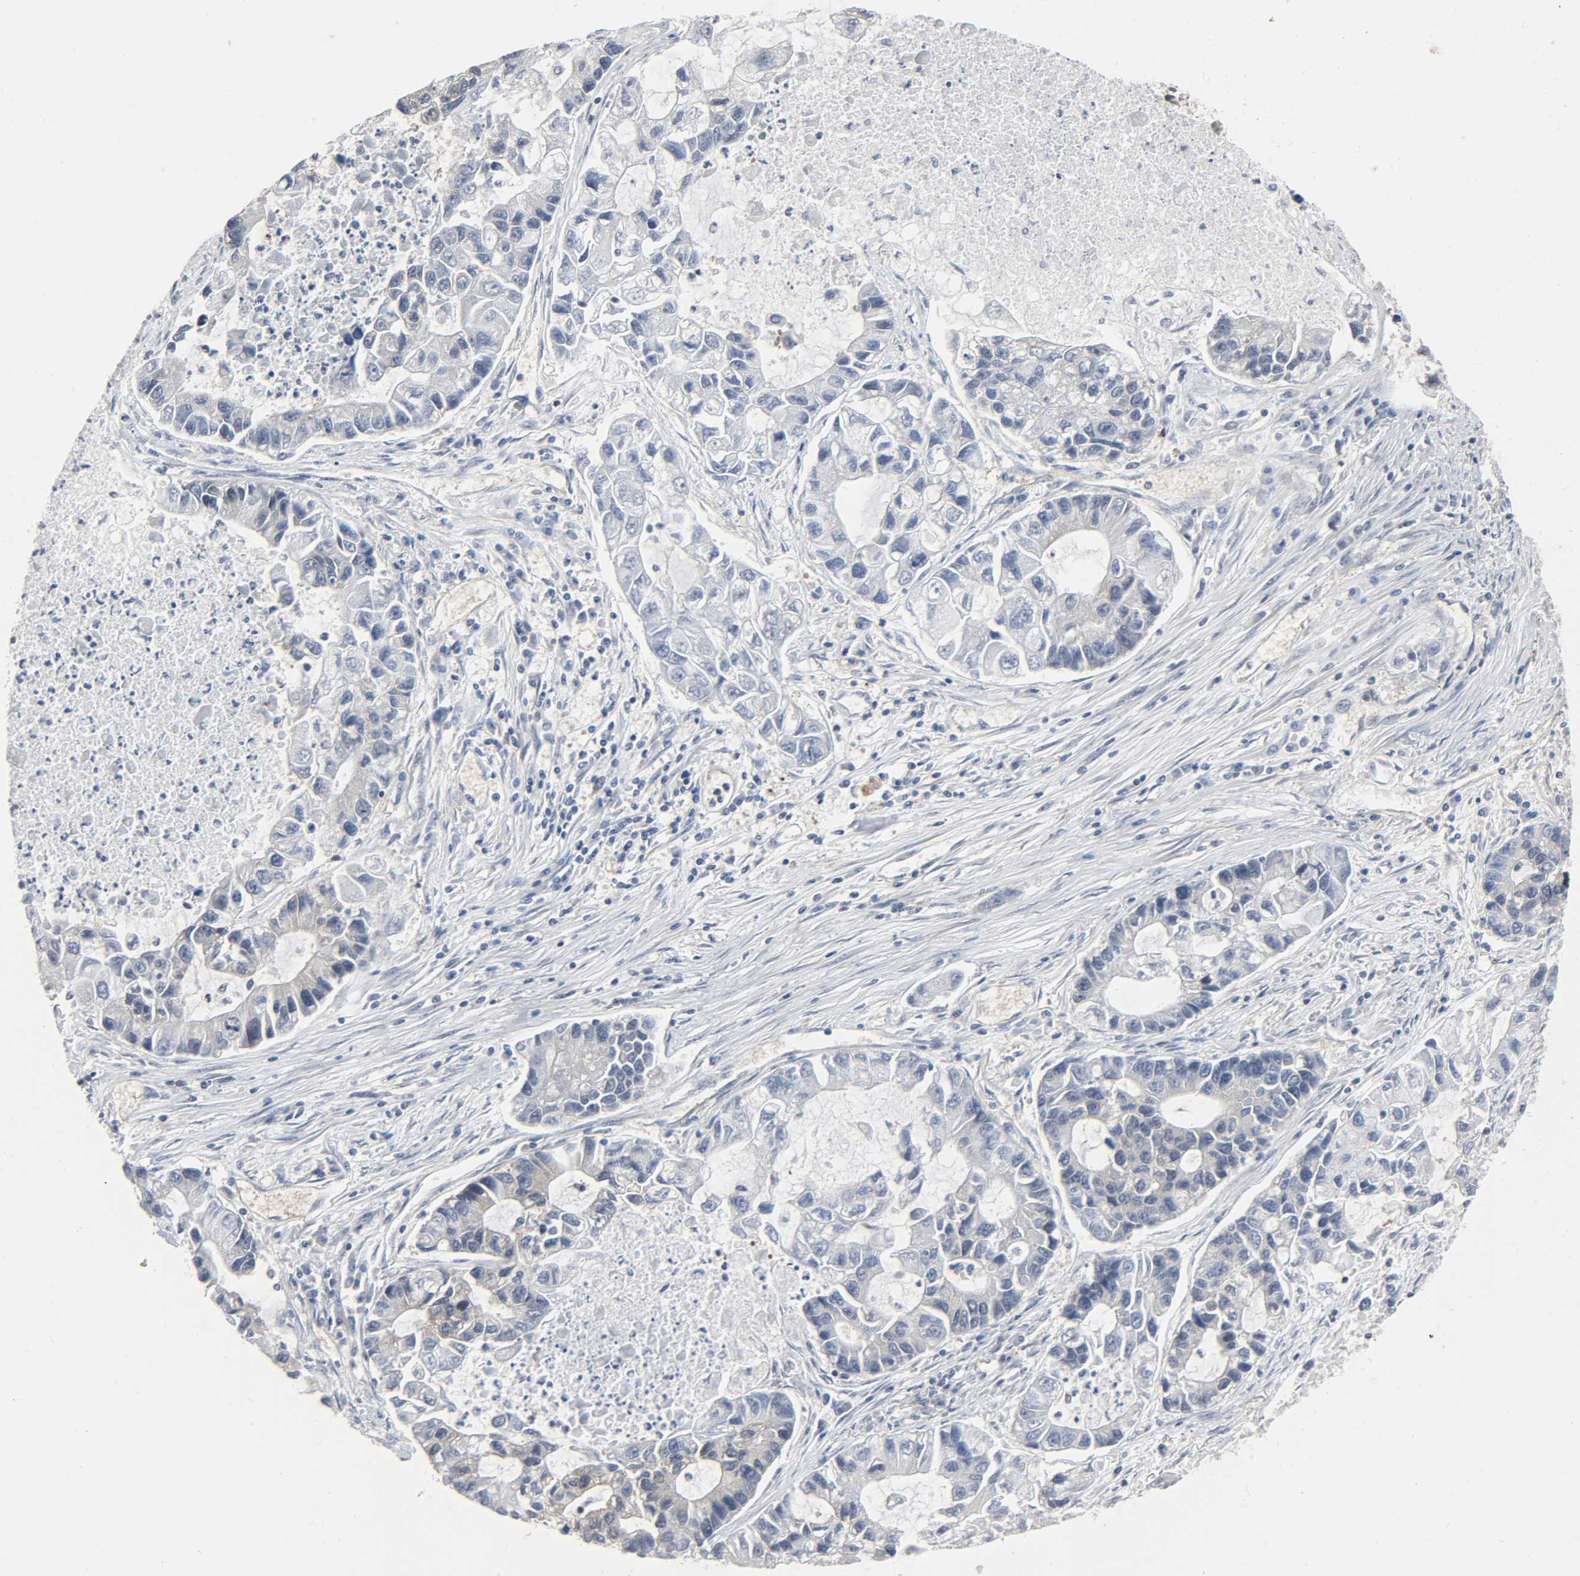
{"staining": {"intensity": "moderate", "quantity": "25%-75%", "location": "cytoplasmic/membranous"}, "tissue": "lung cancer", "cell_type": "Tumor cells", "image_type": "cancer", "snomed": [{"axis": "morphology", "description": "Adenocarcinoma, NOS"}, {"axis": "topography", "description": "Lung"}], "caption": "Moderate cytoplasmic/membranous protein expression is identified in about 25%-75% of tumor cells in lung cancer (adenocarcinoma).", "gene": "PLEKHA2", "patient": {"sex": "female", "age": 51}}